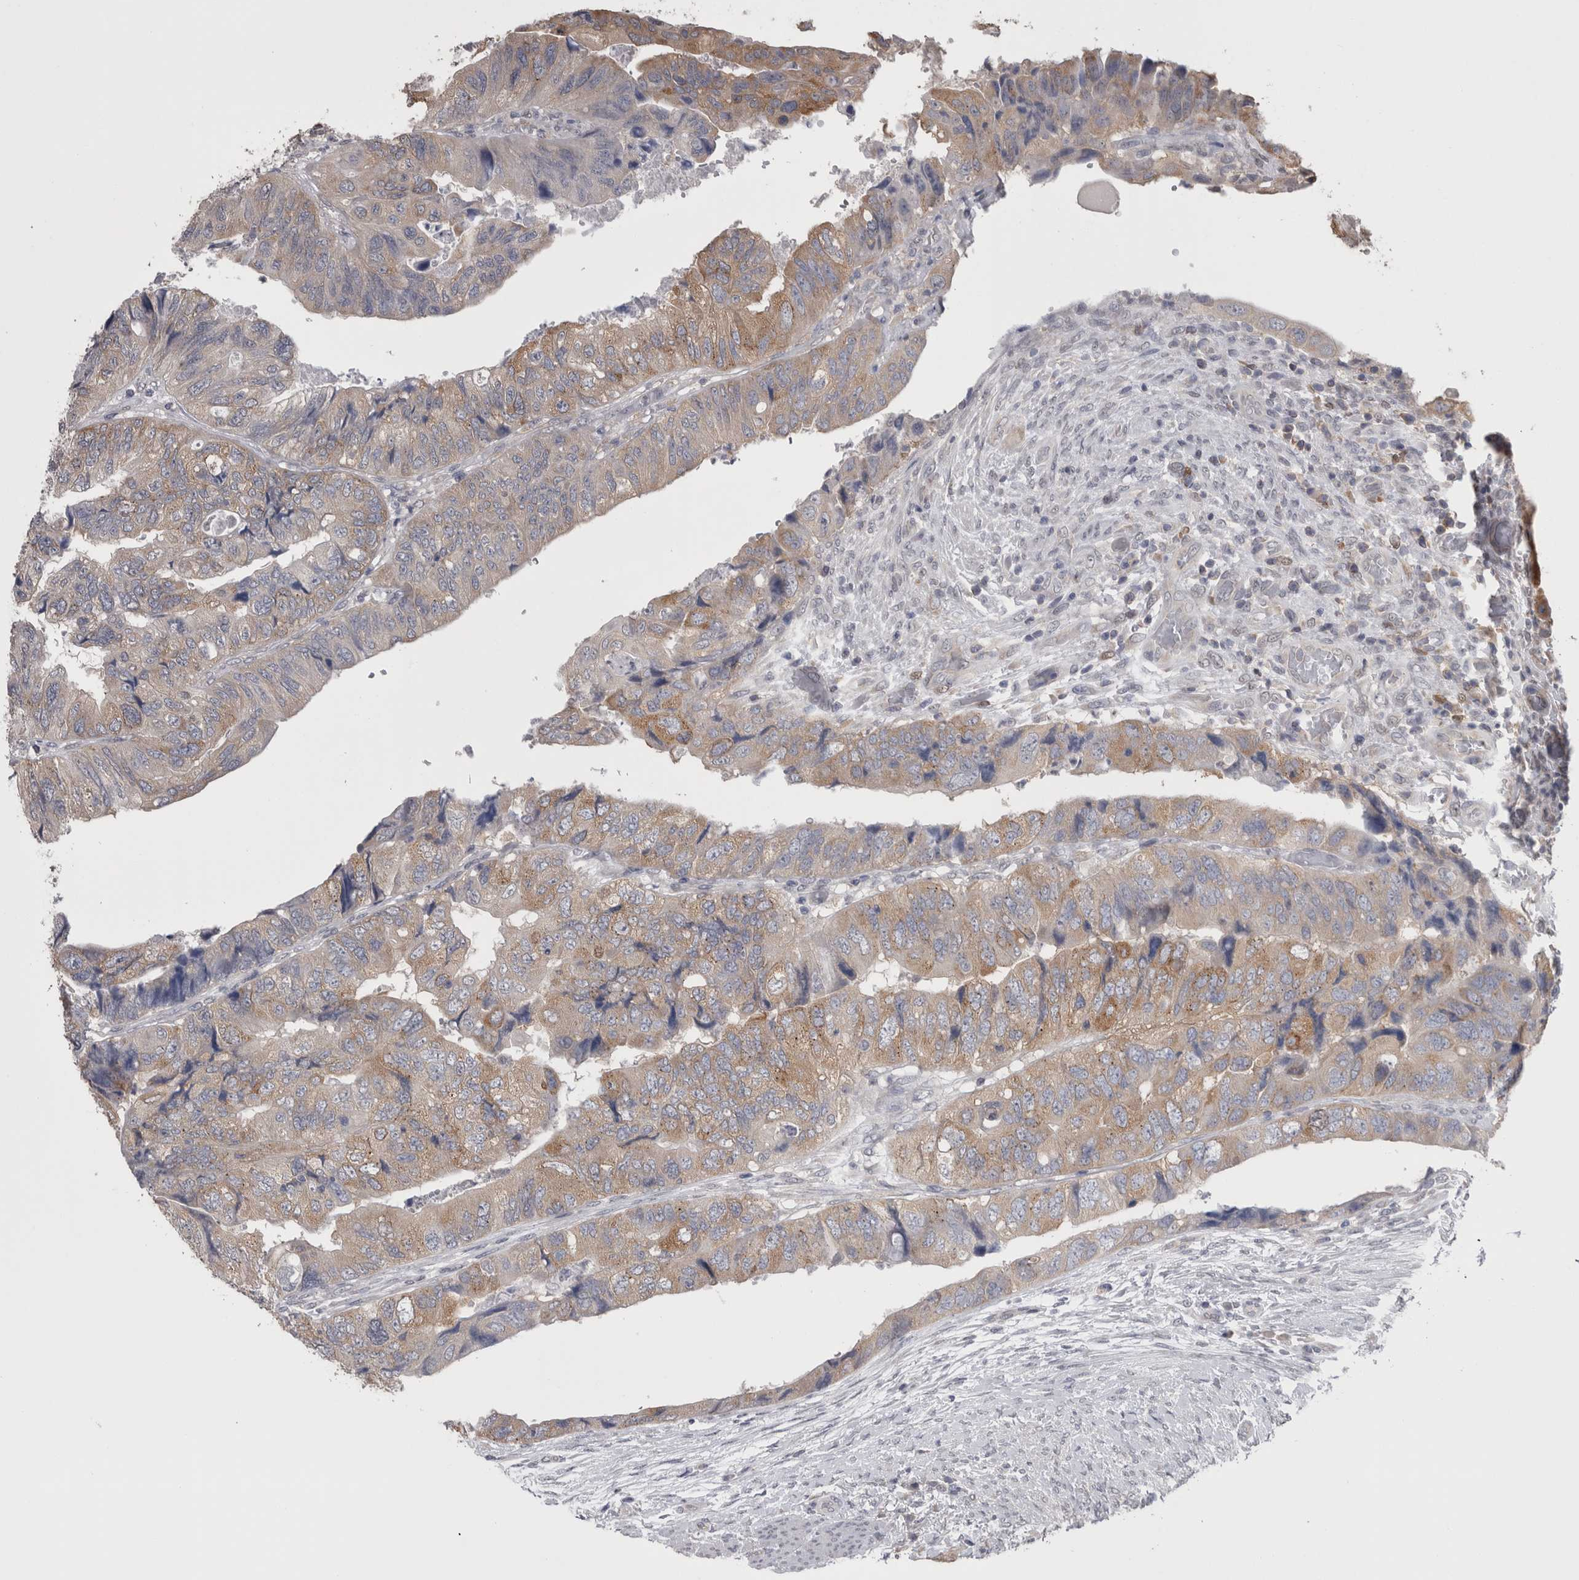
{"staining": {"intensity": "moderate", "quantity": "<25%", "location": "cytoplasmic/membranous"}, "tissue": "colorectal cancer", "cell_type": "Tumor cells", "image_type": "cancer", "snomed": [{"axis": "morphology", "description": "Adenocarcinoma, NOS"}, {"axis": "topography", "description": "Rectum"}], "caption": "Protein expression analysis of human colorectal cancer (adenocarcinoma) reveals moderate cytoplasmic/membranous positivity in approximately <25% of tumor cells.", "gene": "DDX6", "patient": {"sex": "male", "age": 63}}